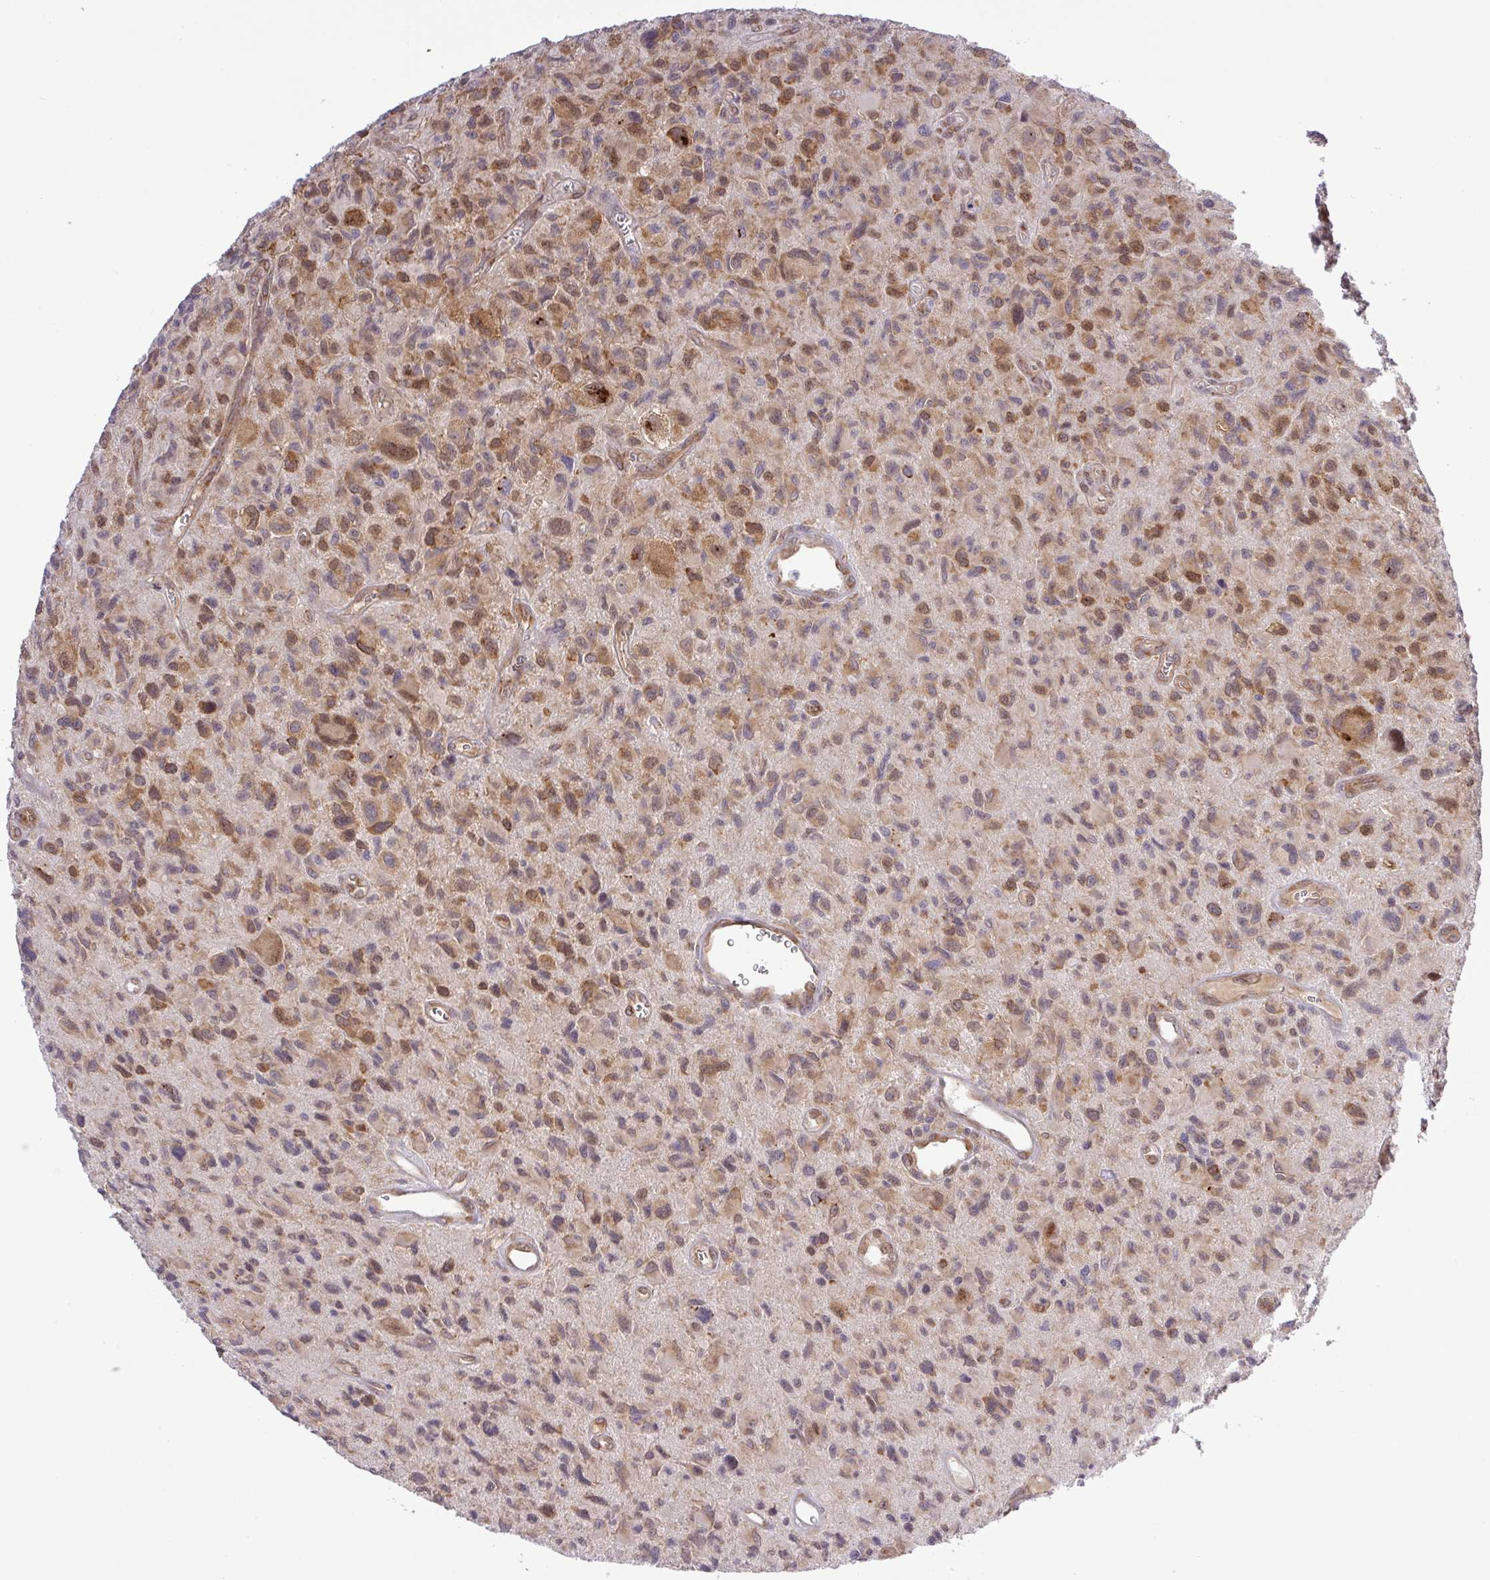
{"staining": {"intensity": "moderate", "quantity": ">75%", "location": "cytoplasmic/membranous,nuclear"}, "tissue": "glioma", "cell_type": "Tumor cells", "image_type": "cancer", "snomed": [{"axis": "morphology", "description": "Glioma, malignant, High grade"}, {"axis": "topography", "description": "Brain"}], "caption": "Tumor cells demonstrate moderate cytoplasmic/membranous and nuclear expression in about >75% of cells in high-grade glioma (malignant).", "gene": "FAM222B", "patient": {"sex": "male", "age": 76}}